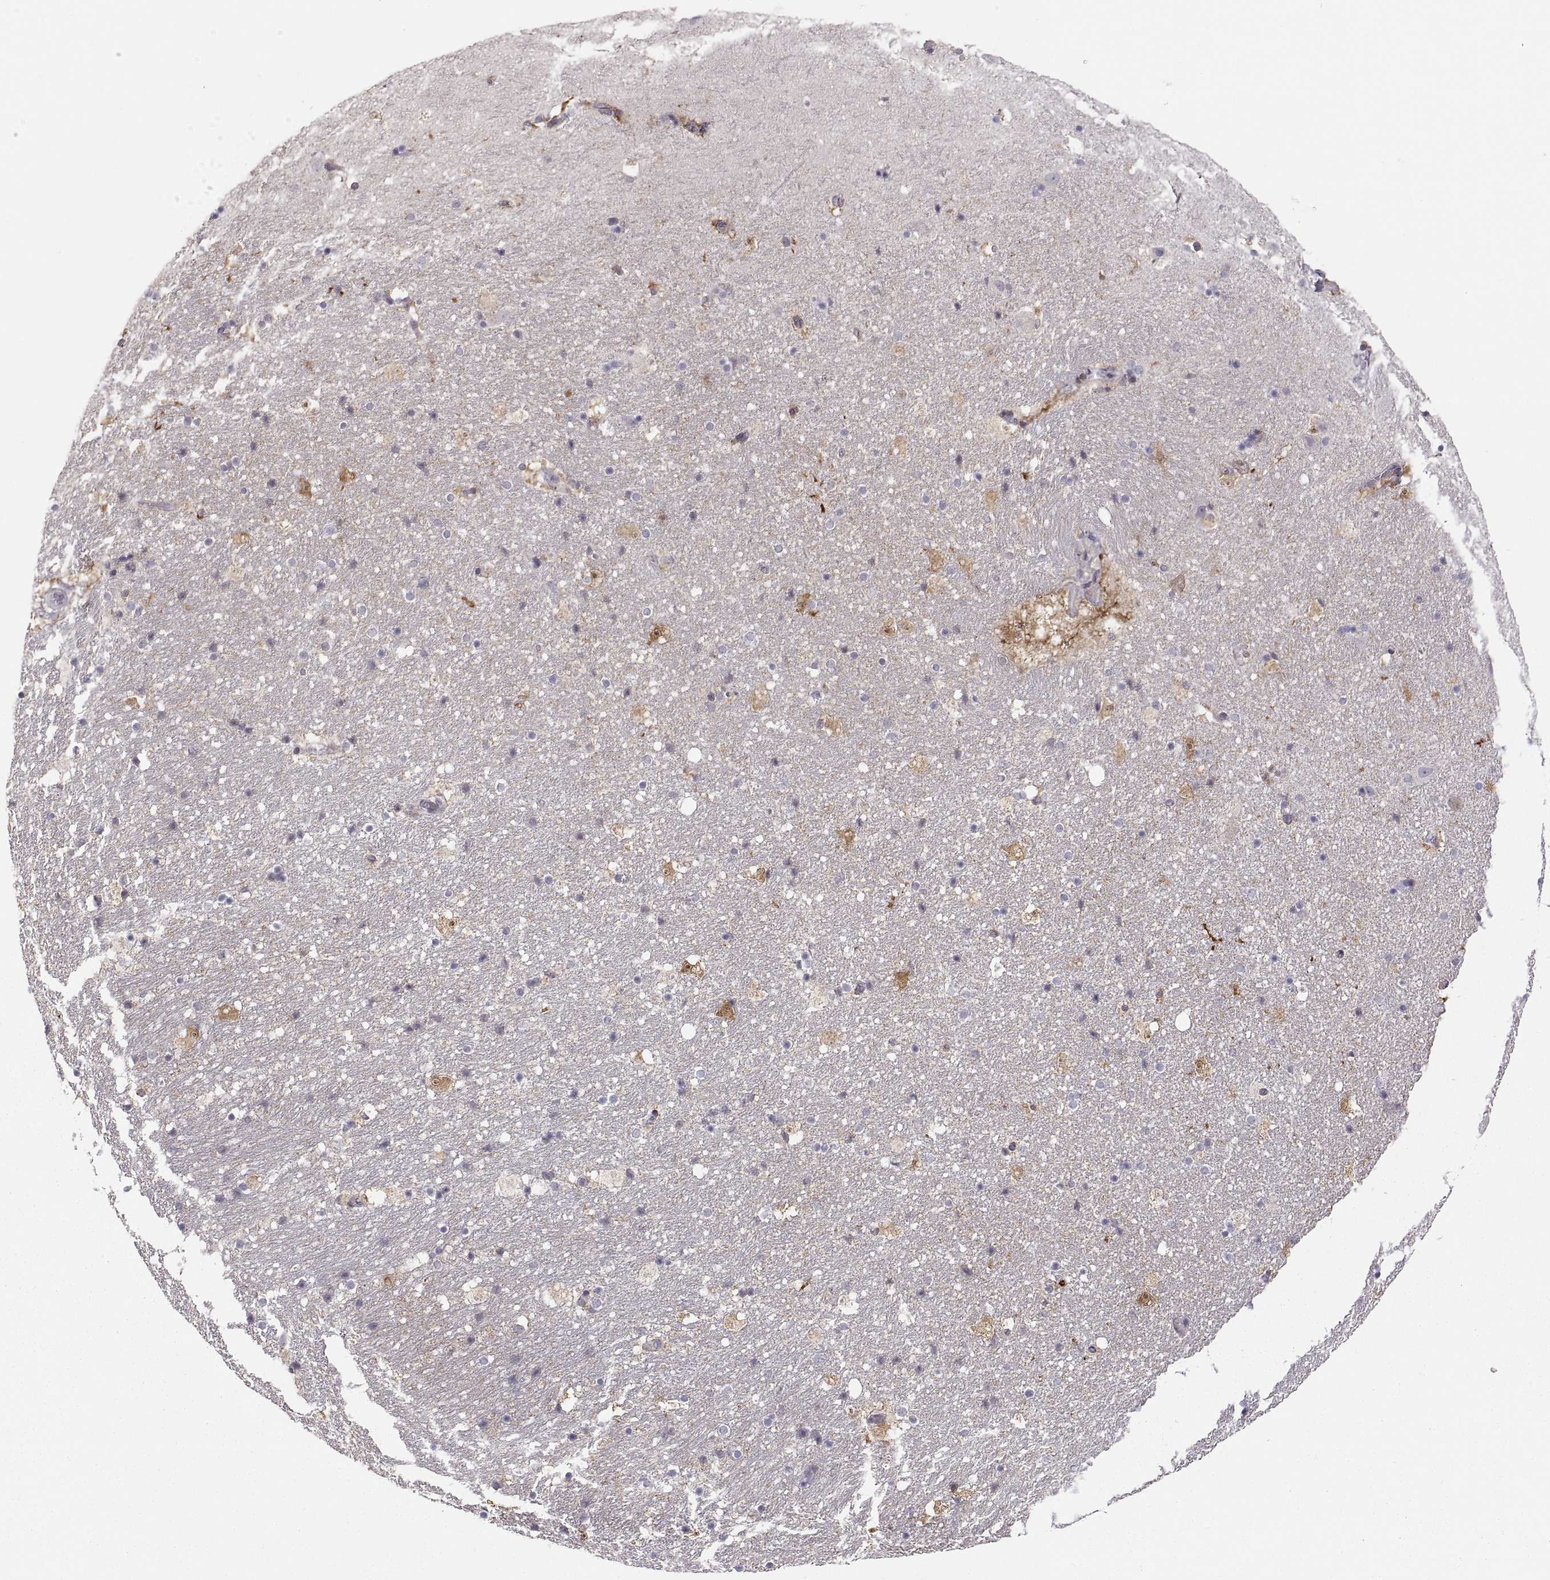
{"staining": {"intensity": "weak", "quantity": "<25%", "location": "cytoplasmic/membranous"}, "tissue": "hippocampus", "cell_type": "Glial cells", "image_type": "normal", "snomed": [{"axis": "morphology", "description": "Normal tissue, NOS"}, {"axis": "topography", "description": "Hippocampus"}], "caption": "Immunohistochemical staining of benign hippocampus exhibits no significant staining in glial cells.", "gene": "EZR", "patient": {"sex": "male", "age": 51}}